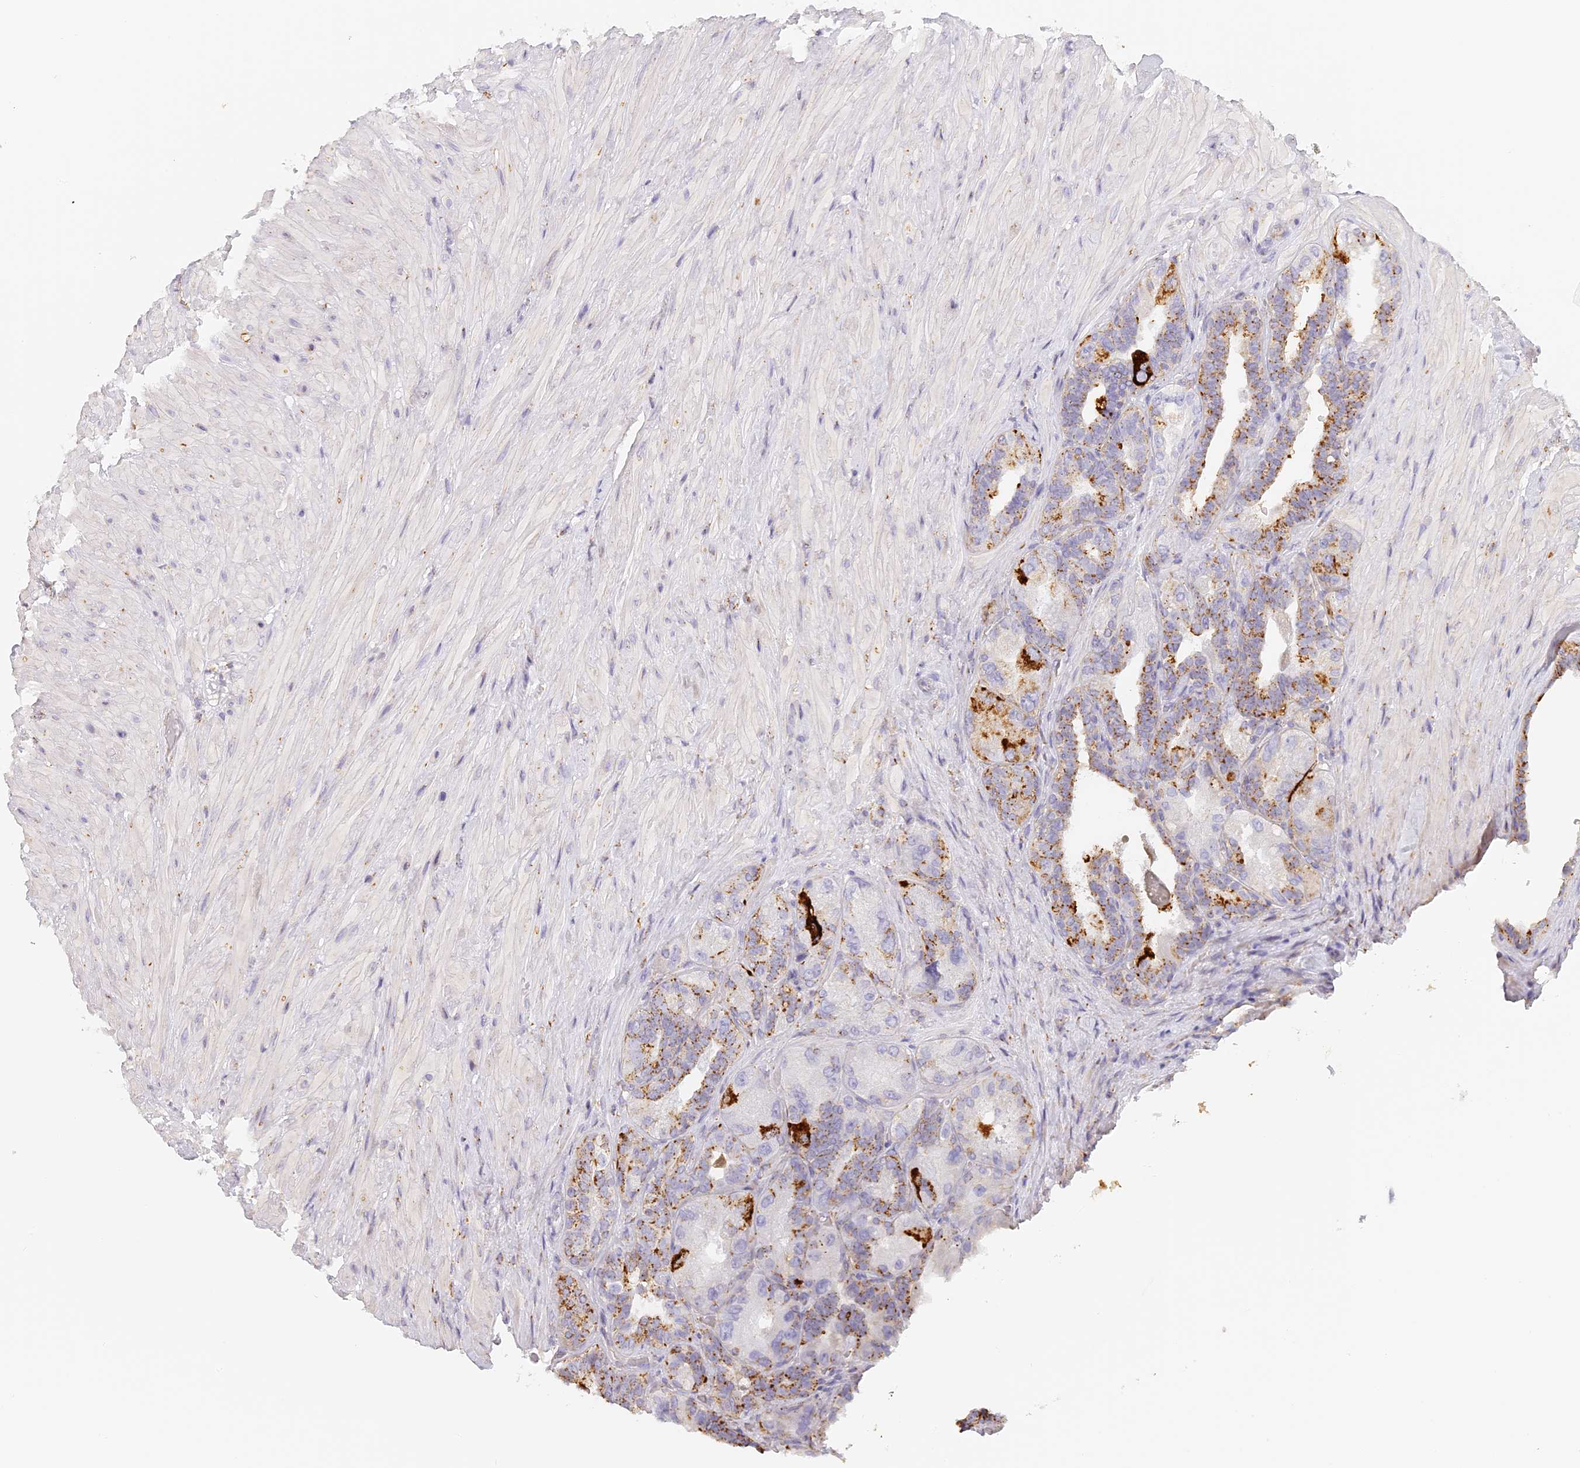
{"staining": {"intensity": "moderate", "quantity": ">75%", "location": "cytoplasmic/membranous"}, "tissue": "seminal vesicle", "cell_type": "Glandular cells", "image_type": "normal", "snomed": [{"axis": "morphology", "description": "Normal tissue, NOS"}, {"axis": "topography", "description": "Prostate"}, {"axis": "topography", "description": "Seminal veicle"}], "caption": "This is an image of IHC staining of benign seminal vesicle, which shows moderate staining in the cytoplasmic/membranous of glandular cells.", "gene": "LAMP2", "patient": {"sex": "male", "age": 67}}